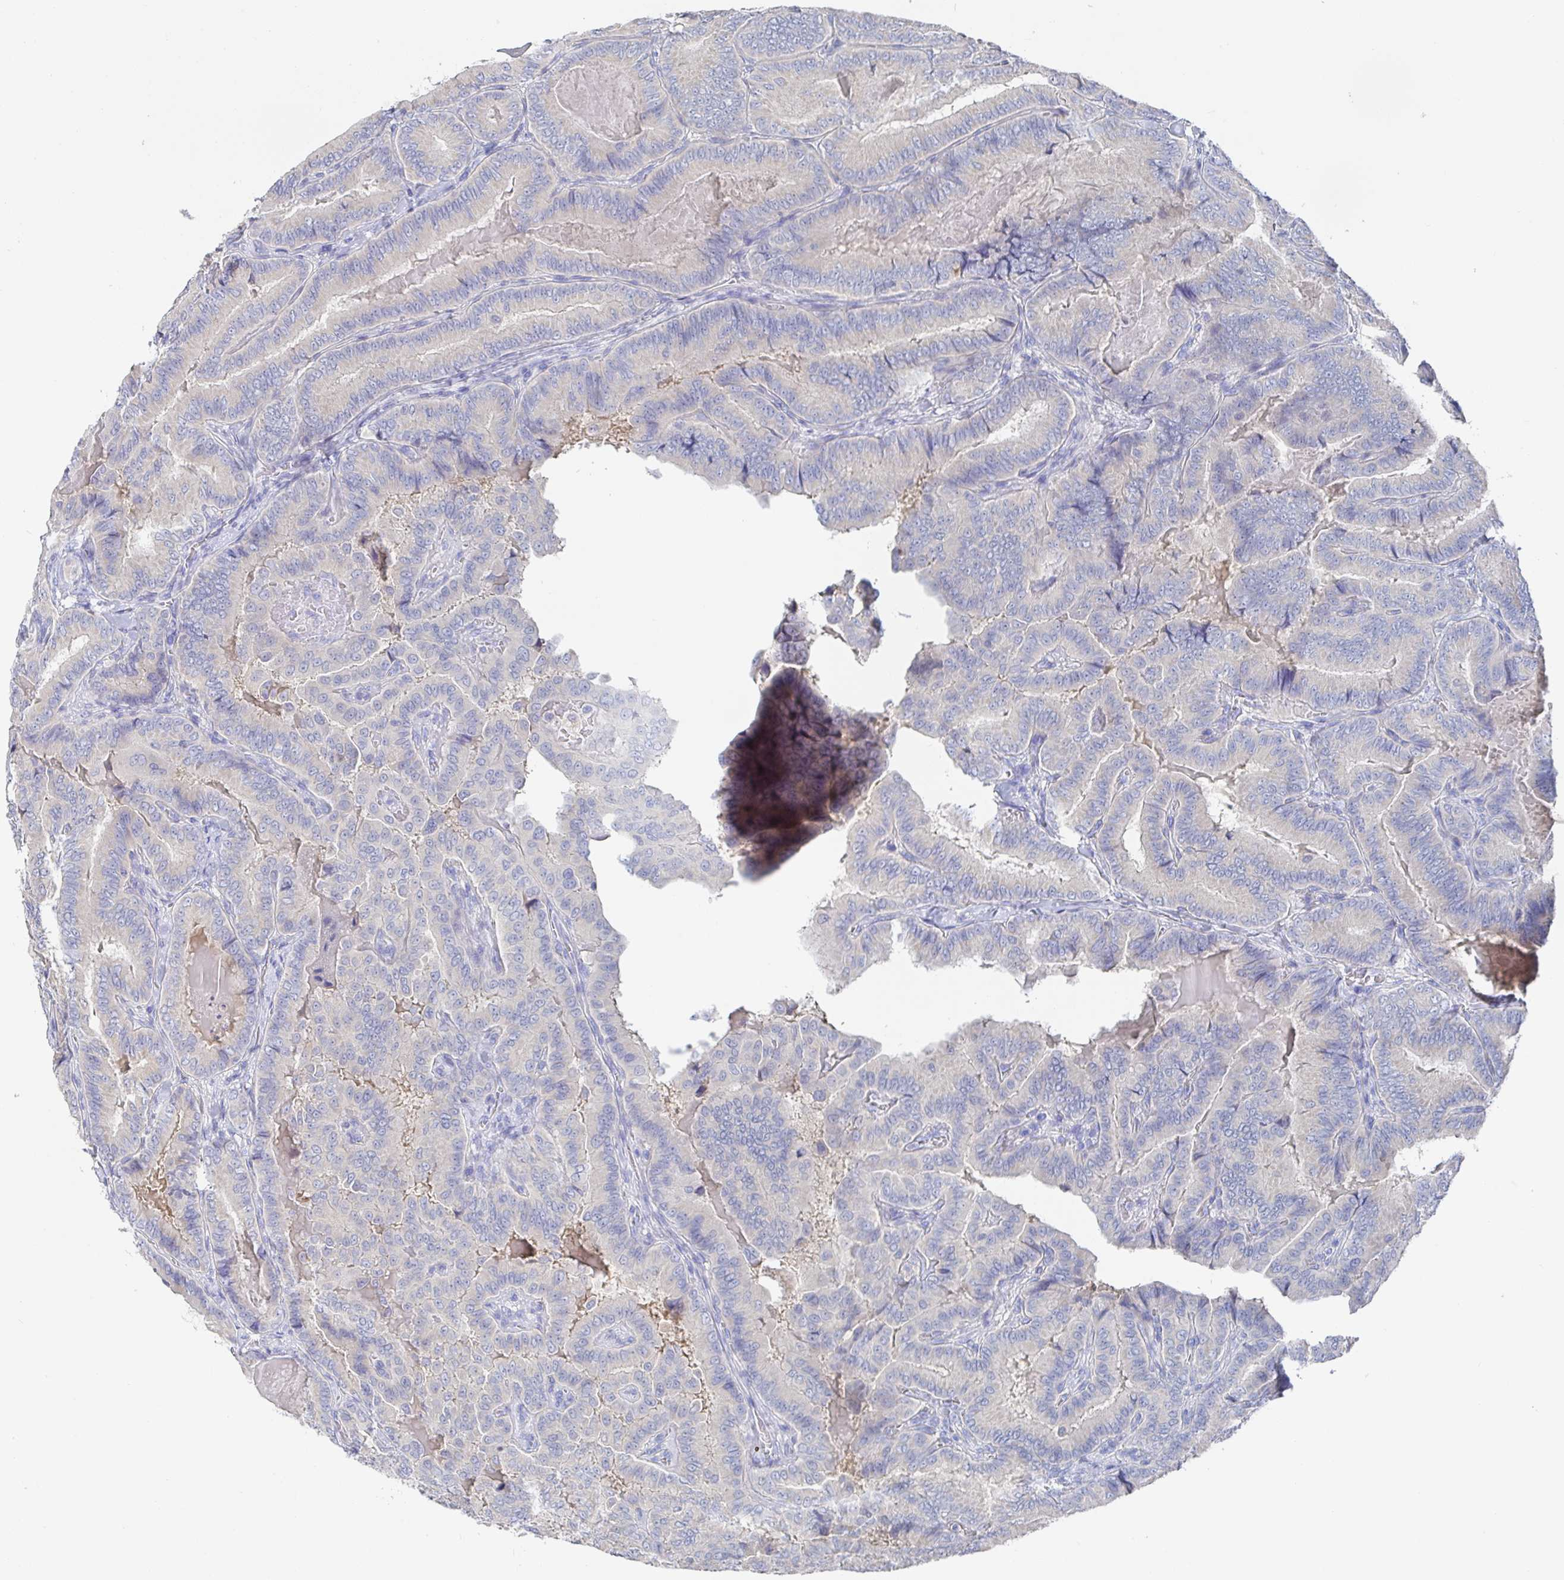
{"staining": {"intensity": "negative", "quantity": "none", "location": "none"}, "tissue": "thyroid cancer", "cell_type": "Tumor cells", "image_type": "cancer", "snomed": [{"axis": "morphology", "description": "Papillary adenocarcinoma, NOS"}, {"axis": "topography", "description": "Thyroid gland"}], "caption": "DAB (3,3'-diaminobenzidine) immunohistochemical staining of thyroid papillary adenocarcinoma shows no significant expression in tumor cells.", "gene": "GPR148", "patient": {"sex": "male", "age": 61}}